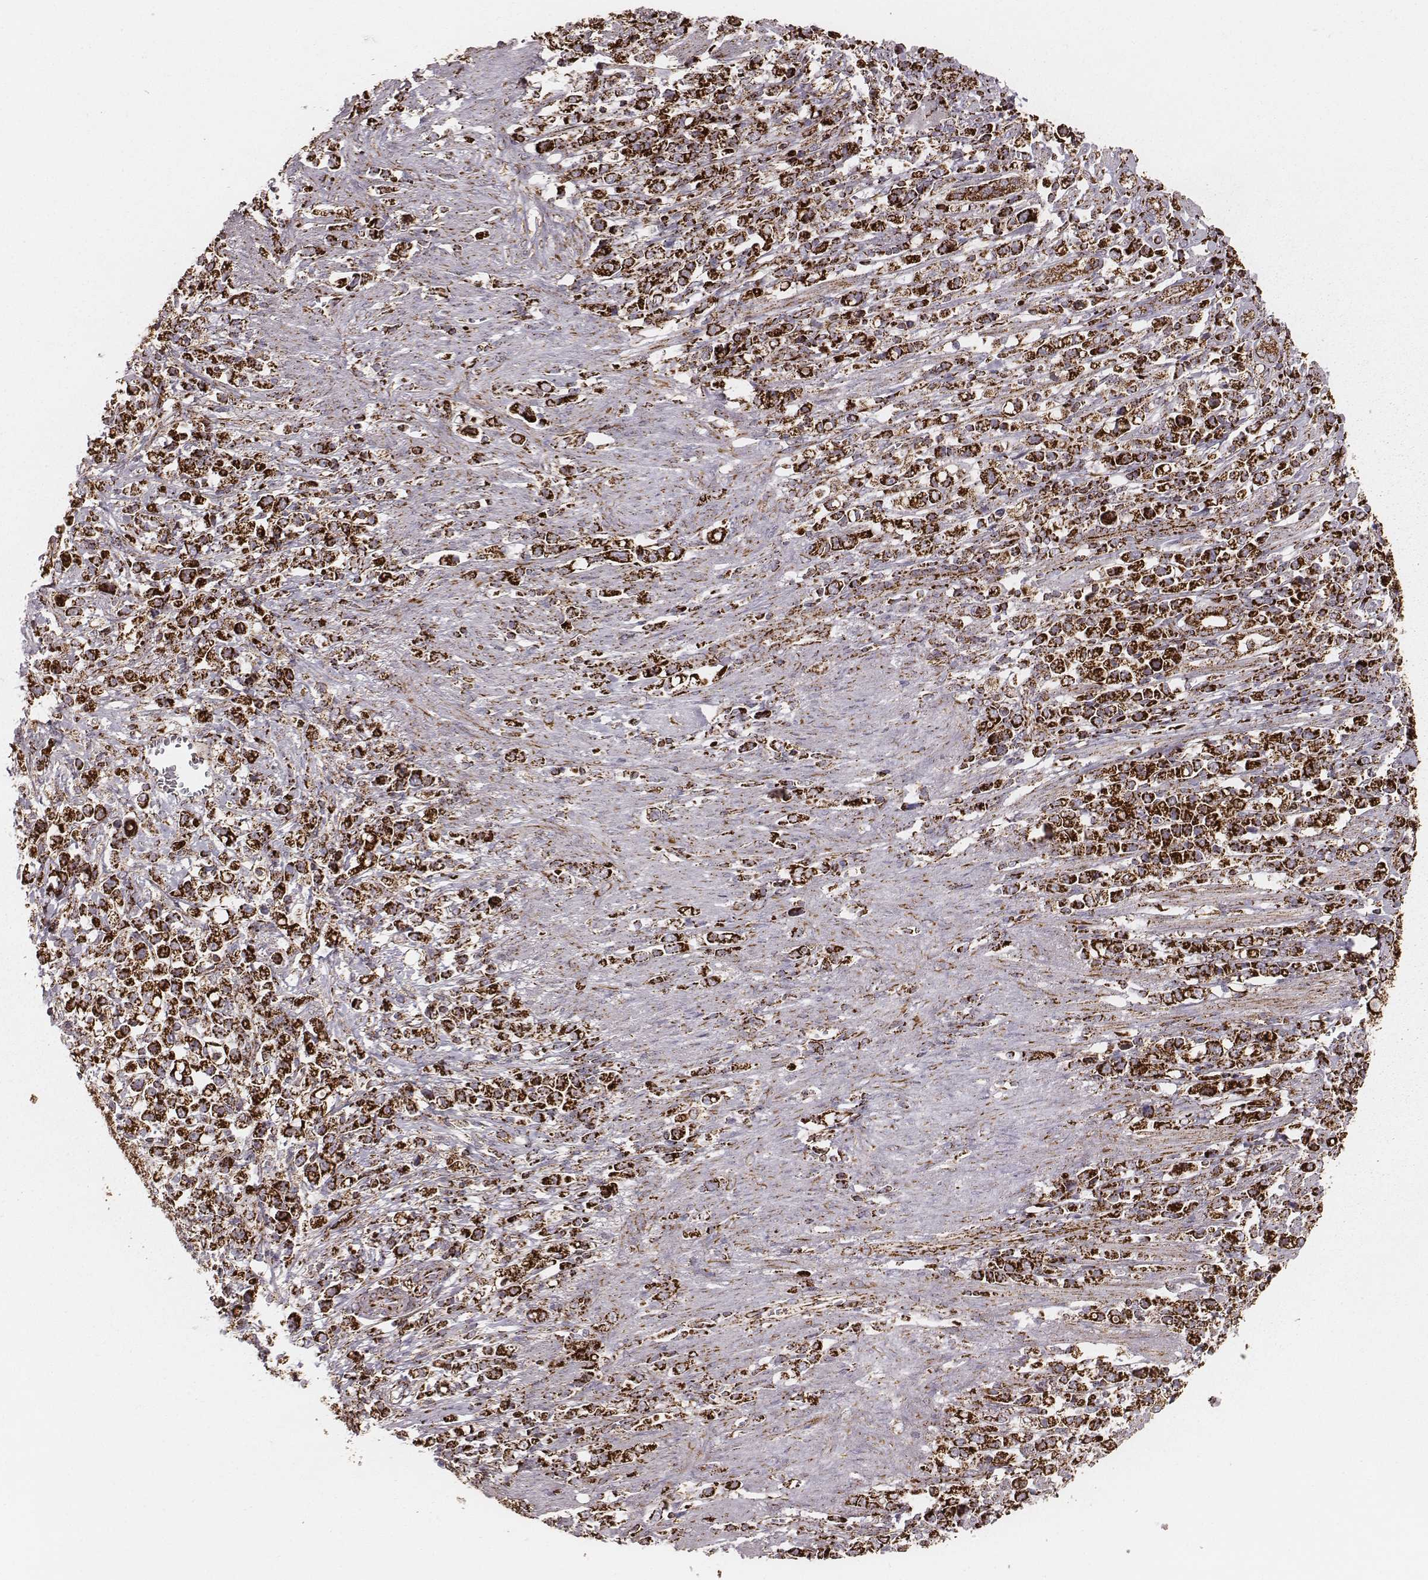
{"staining": {"intensity": "strong", "quantity": ">75%", "location": "cytoplasmic/membranous"}, "tissue": "stomach cancer", "cell_type": "Tumor cells", "image_type": "cancer", "snomed": [{"axis": "morphology", "description": "Adenocarcinoma, NOS"}, {"axis": "topography", "description": "Stomach"}], "caption": "Stomach cancer (adenocarcinoma) stained for a protein exhibits strong cytoplasmic/membranous positivity in tumor cells. The staining was performed using DAB to visualize the protein expression in brown, while the nuclei were stained in blue with hematoxylin (Magnification: 20x).", "gene": "TUFM", "patient": {"sex": "male", "age": 63}}